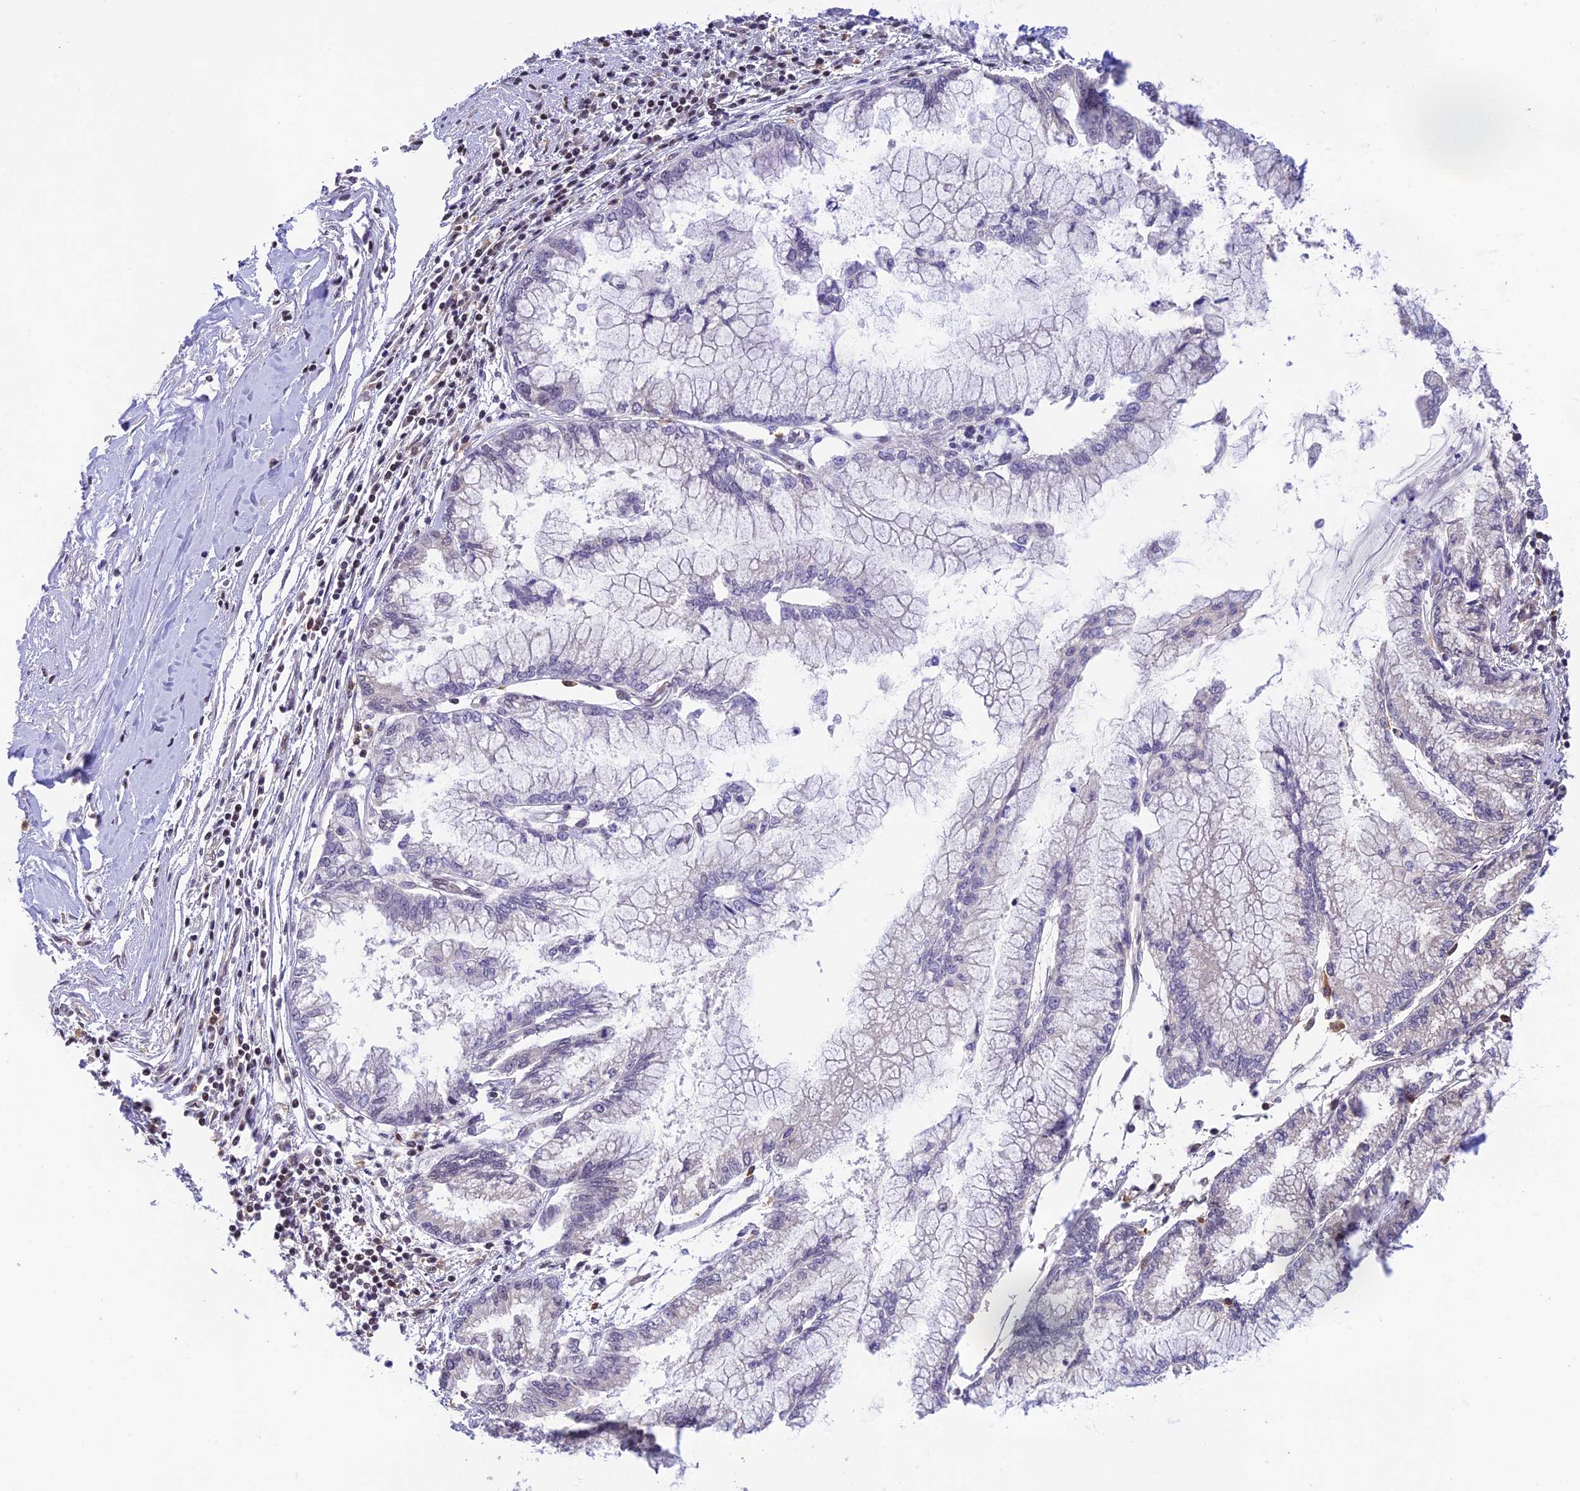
{"staining": {"intensity": "negative", "quantity": "none", "location": "none"}, "tissue": "pancreatic cancer", "cell_type": "Tumor cells", "image_type": "cancer", "snomed": [{"axis": "morphology", "description": "Adenocarcinoma, NOS"}, {"axis": "topography", "description": "Pancreas"}], "caption": "High magnification brightfield microscopy of pancreatic cancer (adenocarcinoma) stained with DAB (3,3'-diaminobenzidine) (brown) and counterstained with hematoxylin (blue): tumor cells show no significant expression.", "gene": "THAP11", "patient": {"sex": "male", "age": 73}}